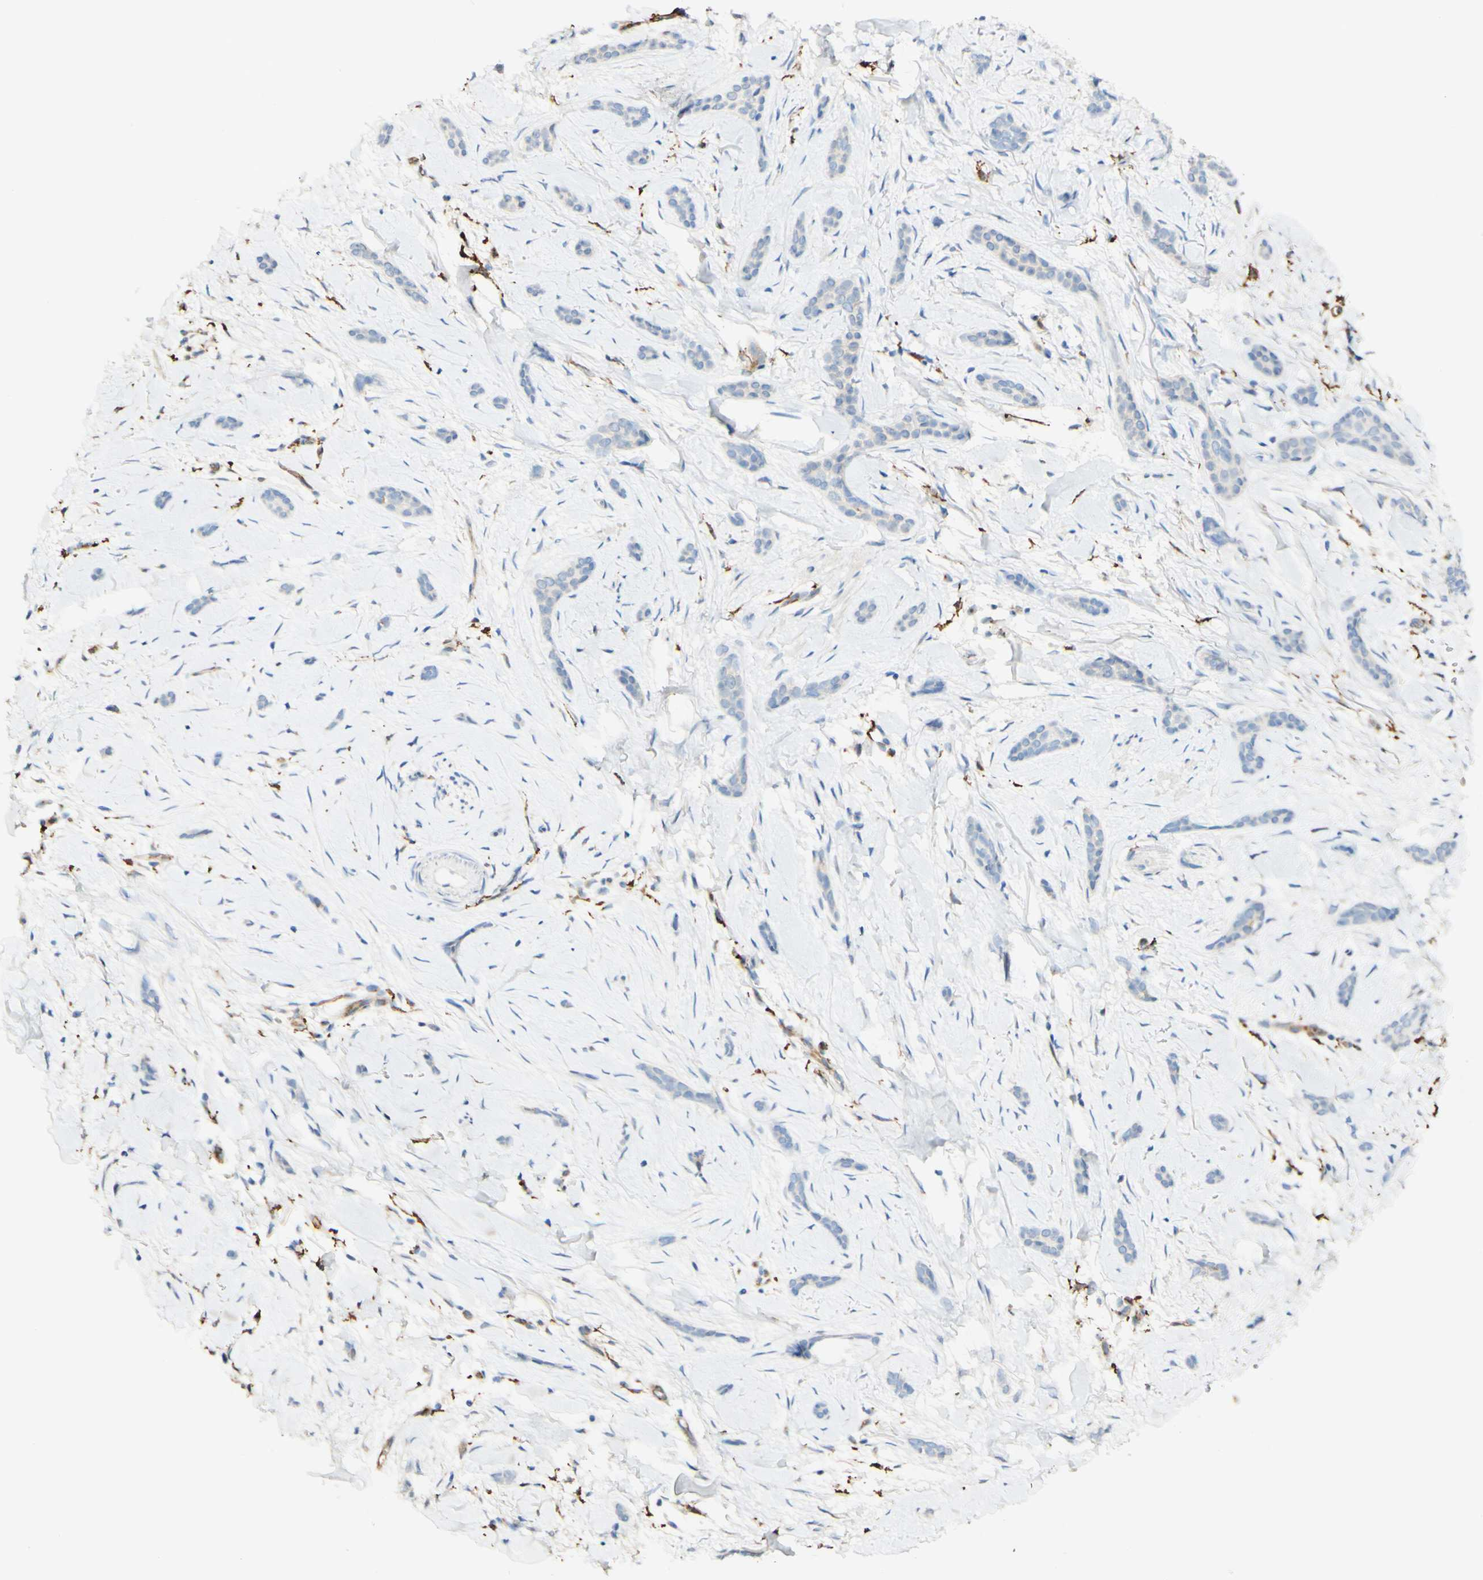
{"staining": {"intensity": "negative", "quantity": "none", "location": "none"}, "tissue": "skin cancer", "cell_type": "Tumor cells", "image_type": "cancer", "snomed": [{"axis": "morphology", "description": "Basal cell carcinoma"}, {"axis": "morphology", "description": "Adnexal tumor, benign"}, {"axis": "topography", "description": "Skin"}], "caption": "The photomicrograph shows no significant expression in tumor cells of basal cell carcinoma (skin).", "gene": "FCGRT", "patient": {"sex": "female", "age": 42}}